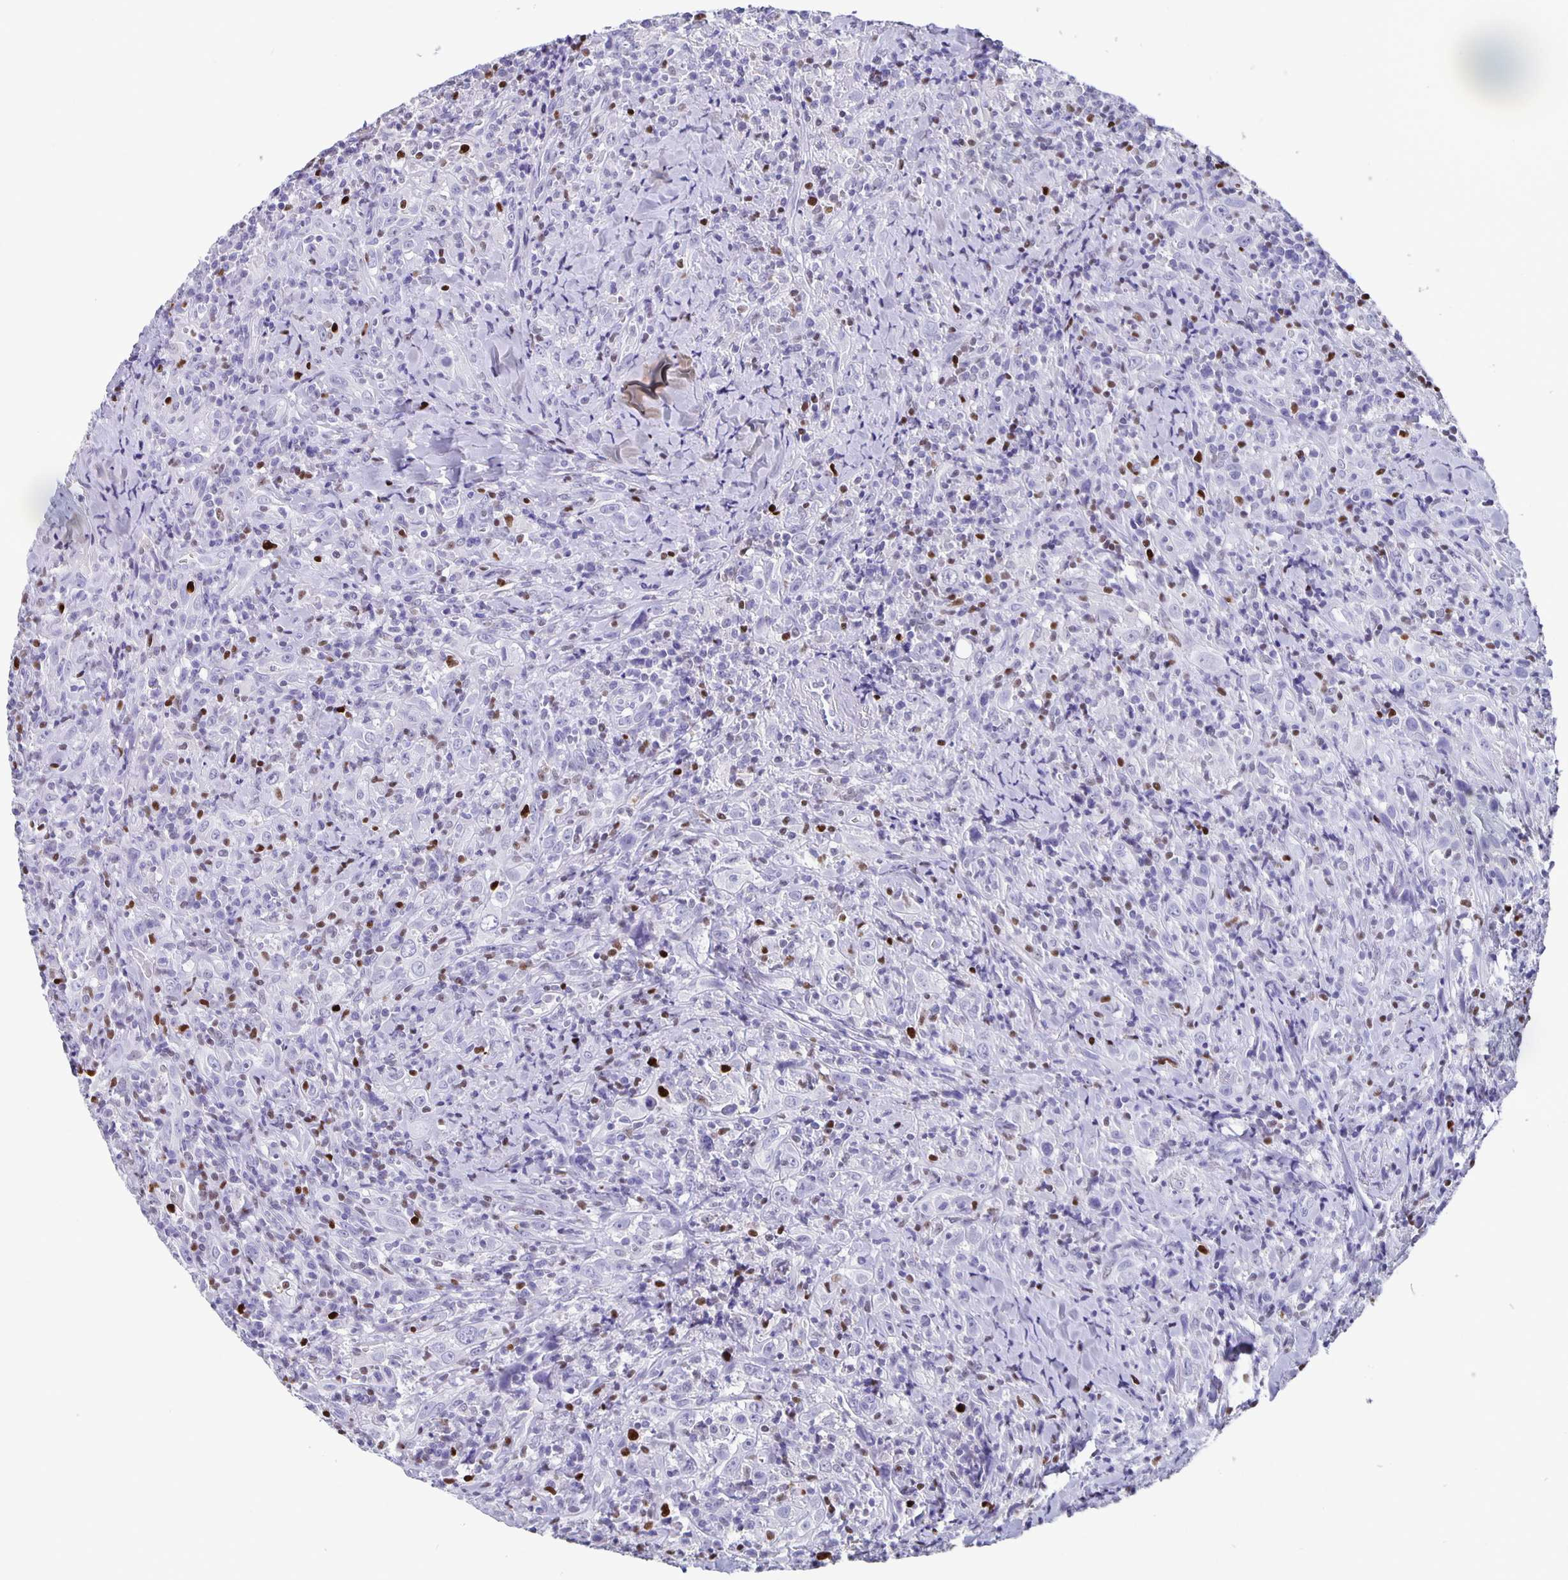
{"staining": {"intensity": "negative", "quantity": "none", "location": "none"}, "tissue": "head and neck cancer", "cell_type": "Tumor cells", "image_type": "cancer", "snomed": [{"axis": "morphology", "description": "Squamous cell carcinoma, NOS"}, {"axis": "topography", "description": "Head-Neck"}], "caption": "Immunohistochemical staining of human squamous cell carcinoma (head and neck) demonstrates no significant expression in tumor cells. (IHC, brightfield microscopy, high magnification).", "gene": "SATB2", "patient": {"sex": "female", "age": 95}}